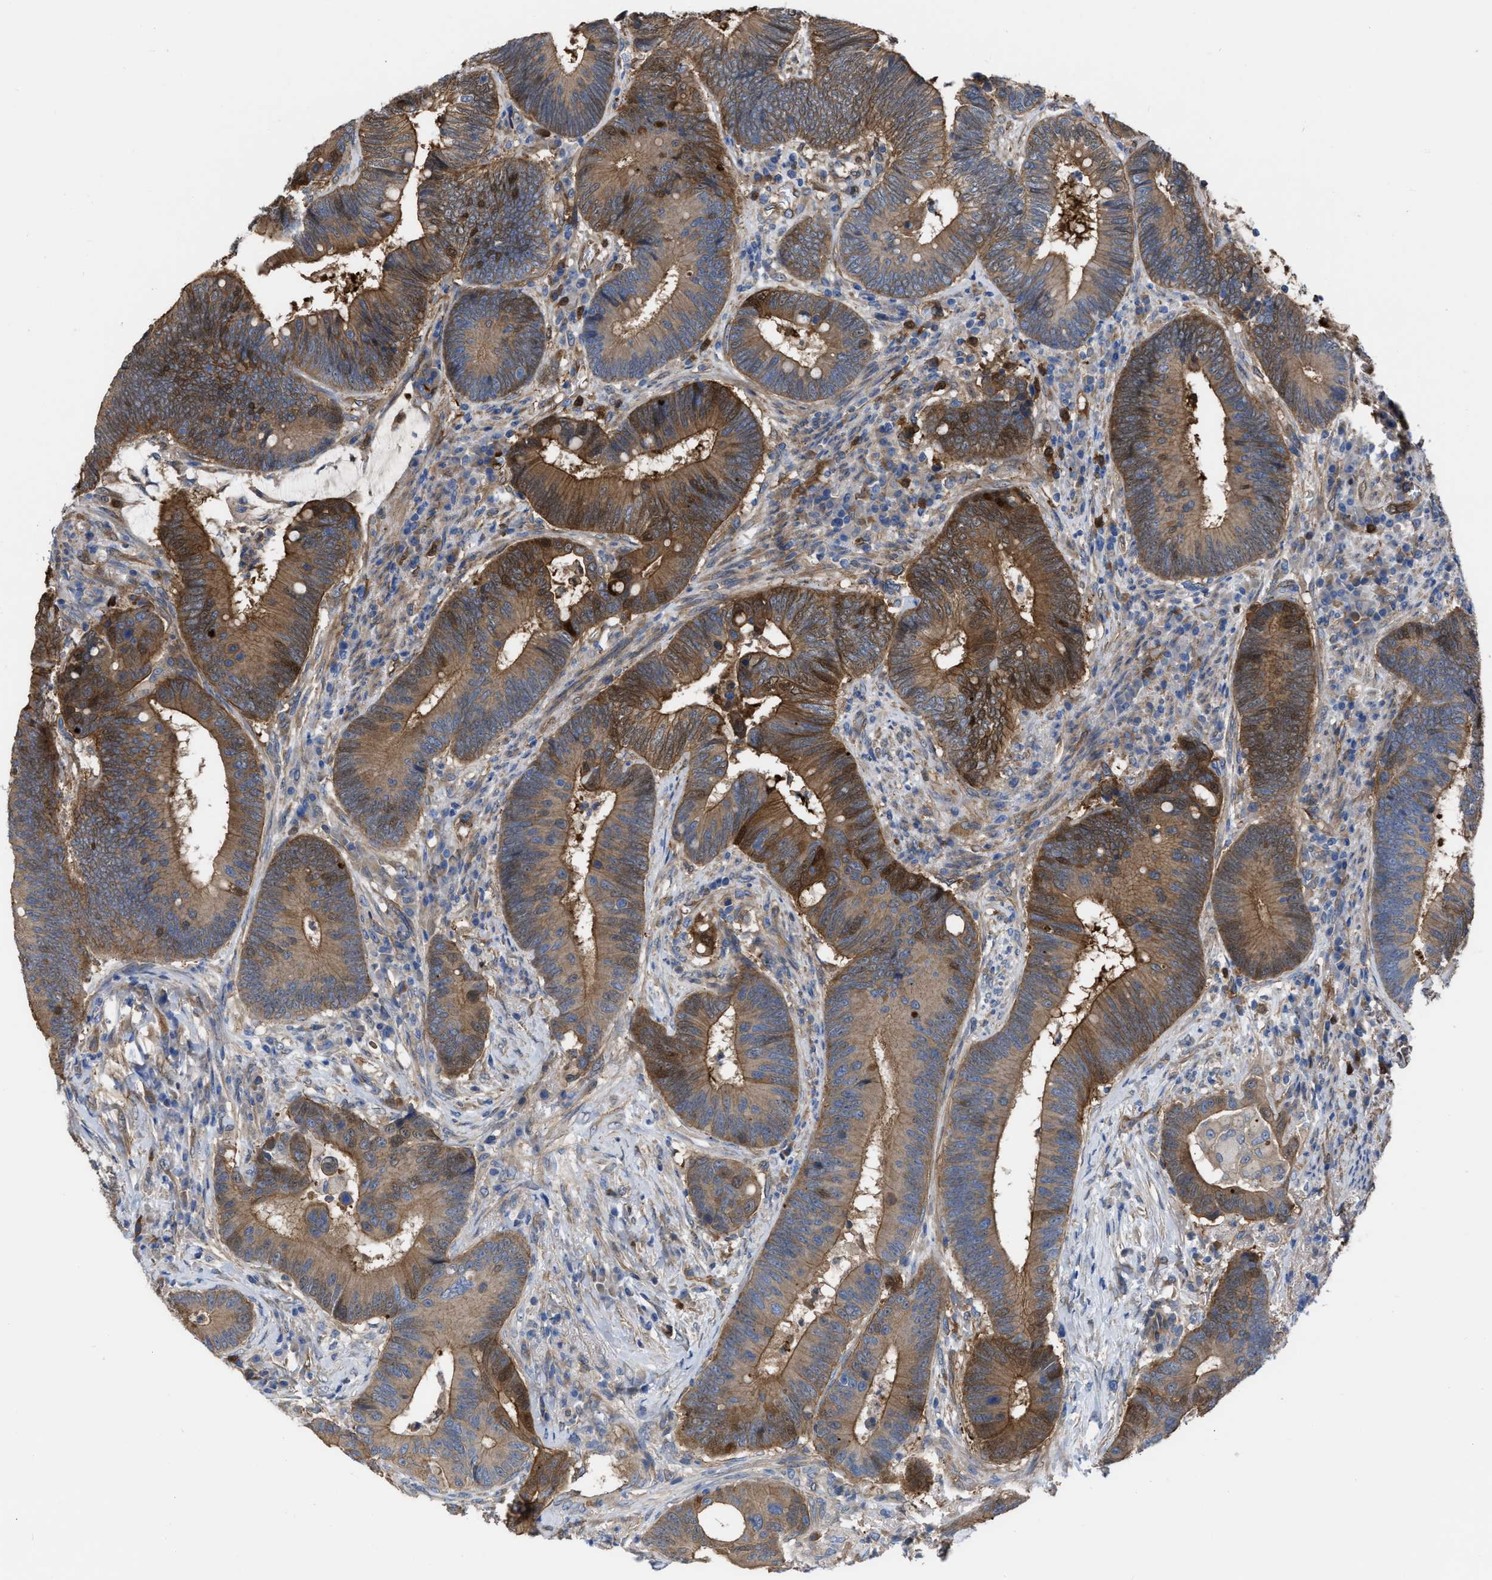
{"staining": {"intensity": "moderate", "quantity": ">75%", "location": "cytoplasmic/membranous"}, "tissue": "colorectal cancer", "cell_type": "Tumor cells", "image_type": "cancer", "snomed": [{"axis": "morphology", "description": "Adenocarcinoma, NOS"}, {"axis": "topography", "description": "Rectum"}, {"axis": "topography", "description": "Anal"}], "caption": "Colorectal adenocarcinoma was stained to show a protein in brown. There is medium levels of moderate cytoplasmic/membranous positivity in about >75% of tumor cells.", "gene": "TRIOBP", "patient": {"sex": "female", "age": 89}}